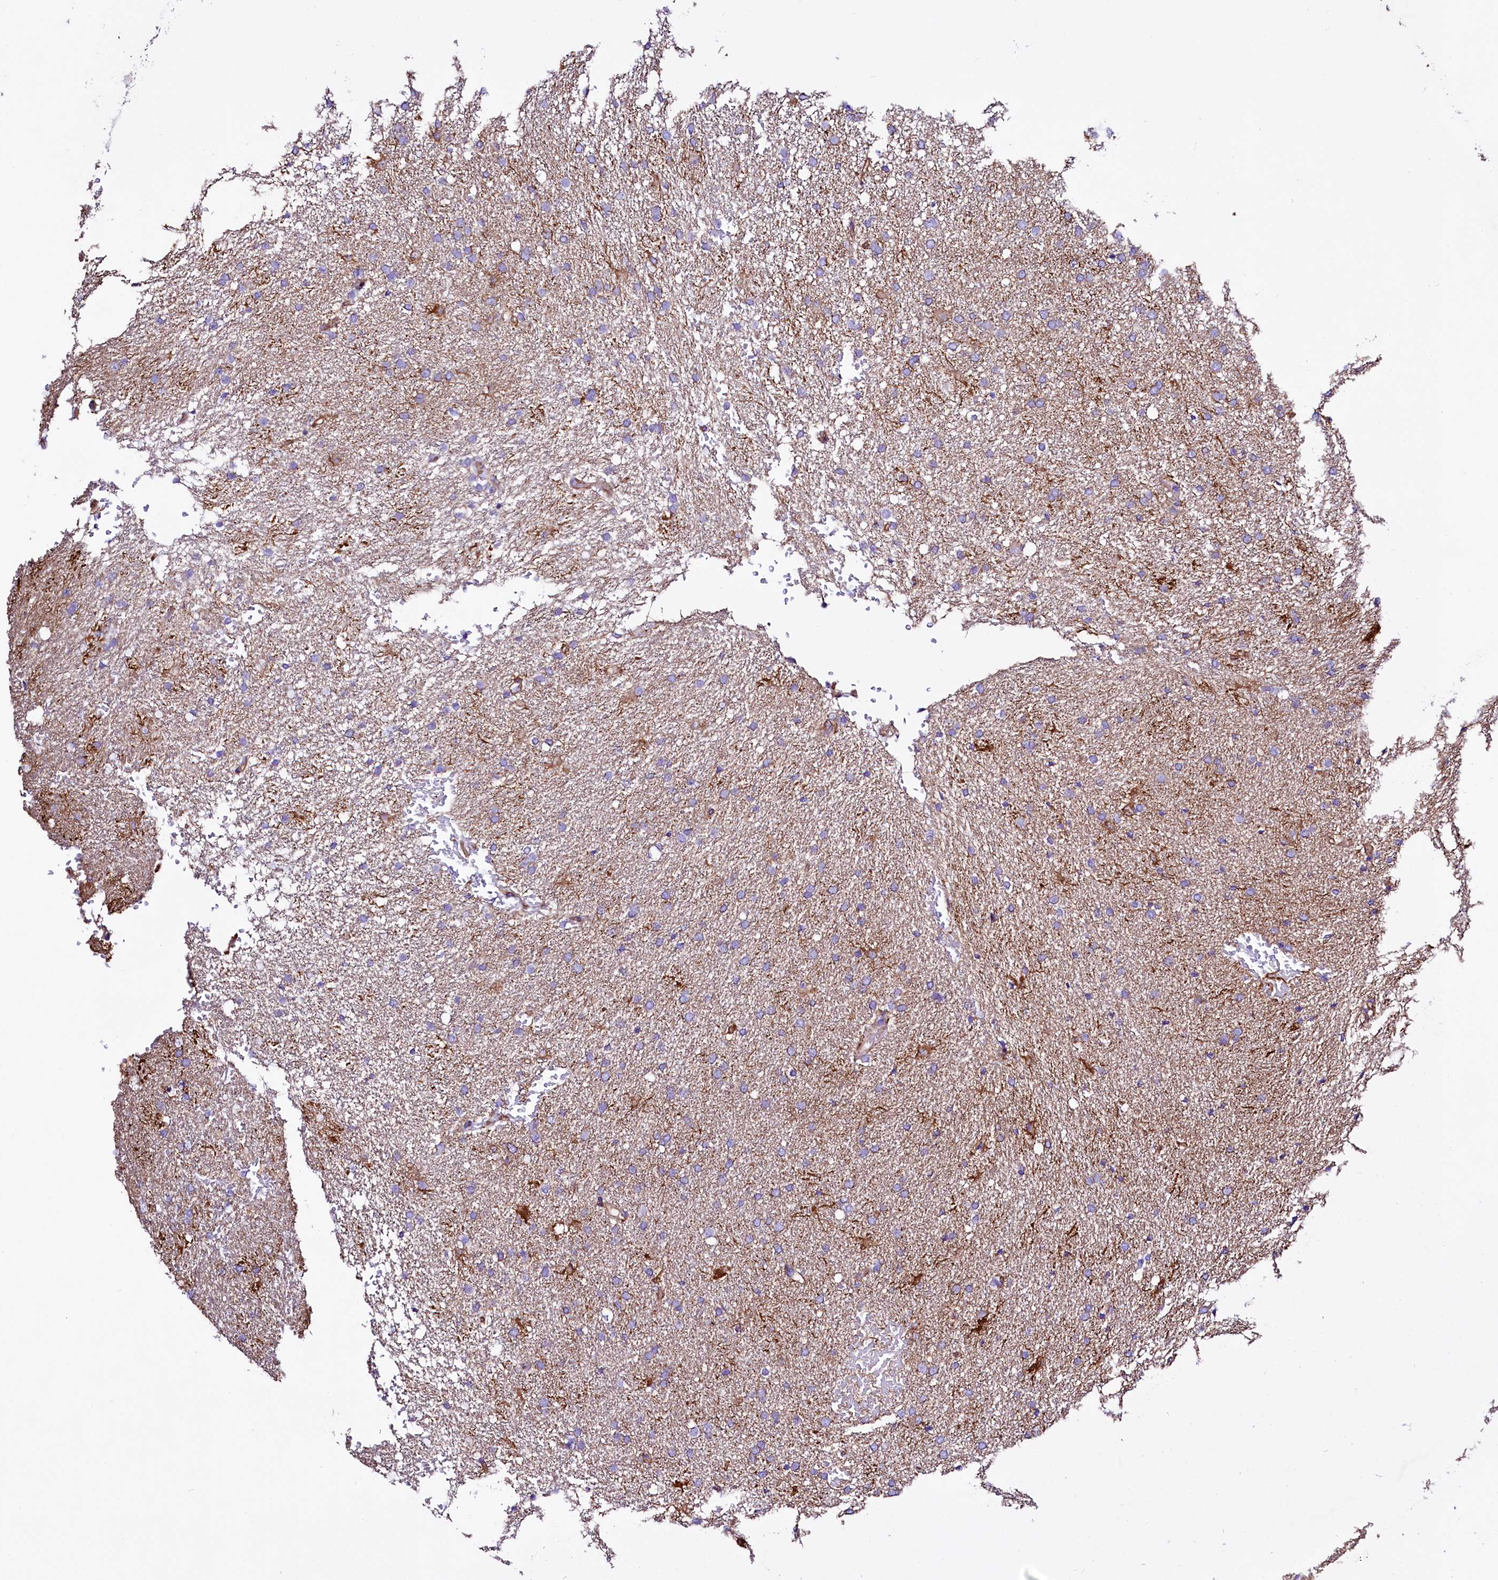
{"staining": {"intensity": "negative", "quantity": "none", "location": "none"}, "tissue": "glioma", "cell_type": "Tumor cells", "image_type": "cancer", "snomed": [{"axis": "morphology", "description": "Glioma, malignant, High grade"}, {"axis": "topography", "description": "Brain"}], "caption": "Photomicrograph shows no significant protein expression in tumor cells of malignant glioma (high-grade).", "gene": "SLF1", "patient": {"sex": "male", "age": 72}}